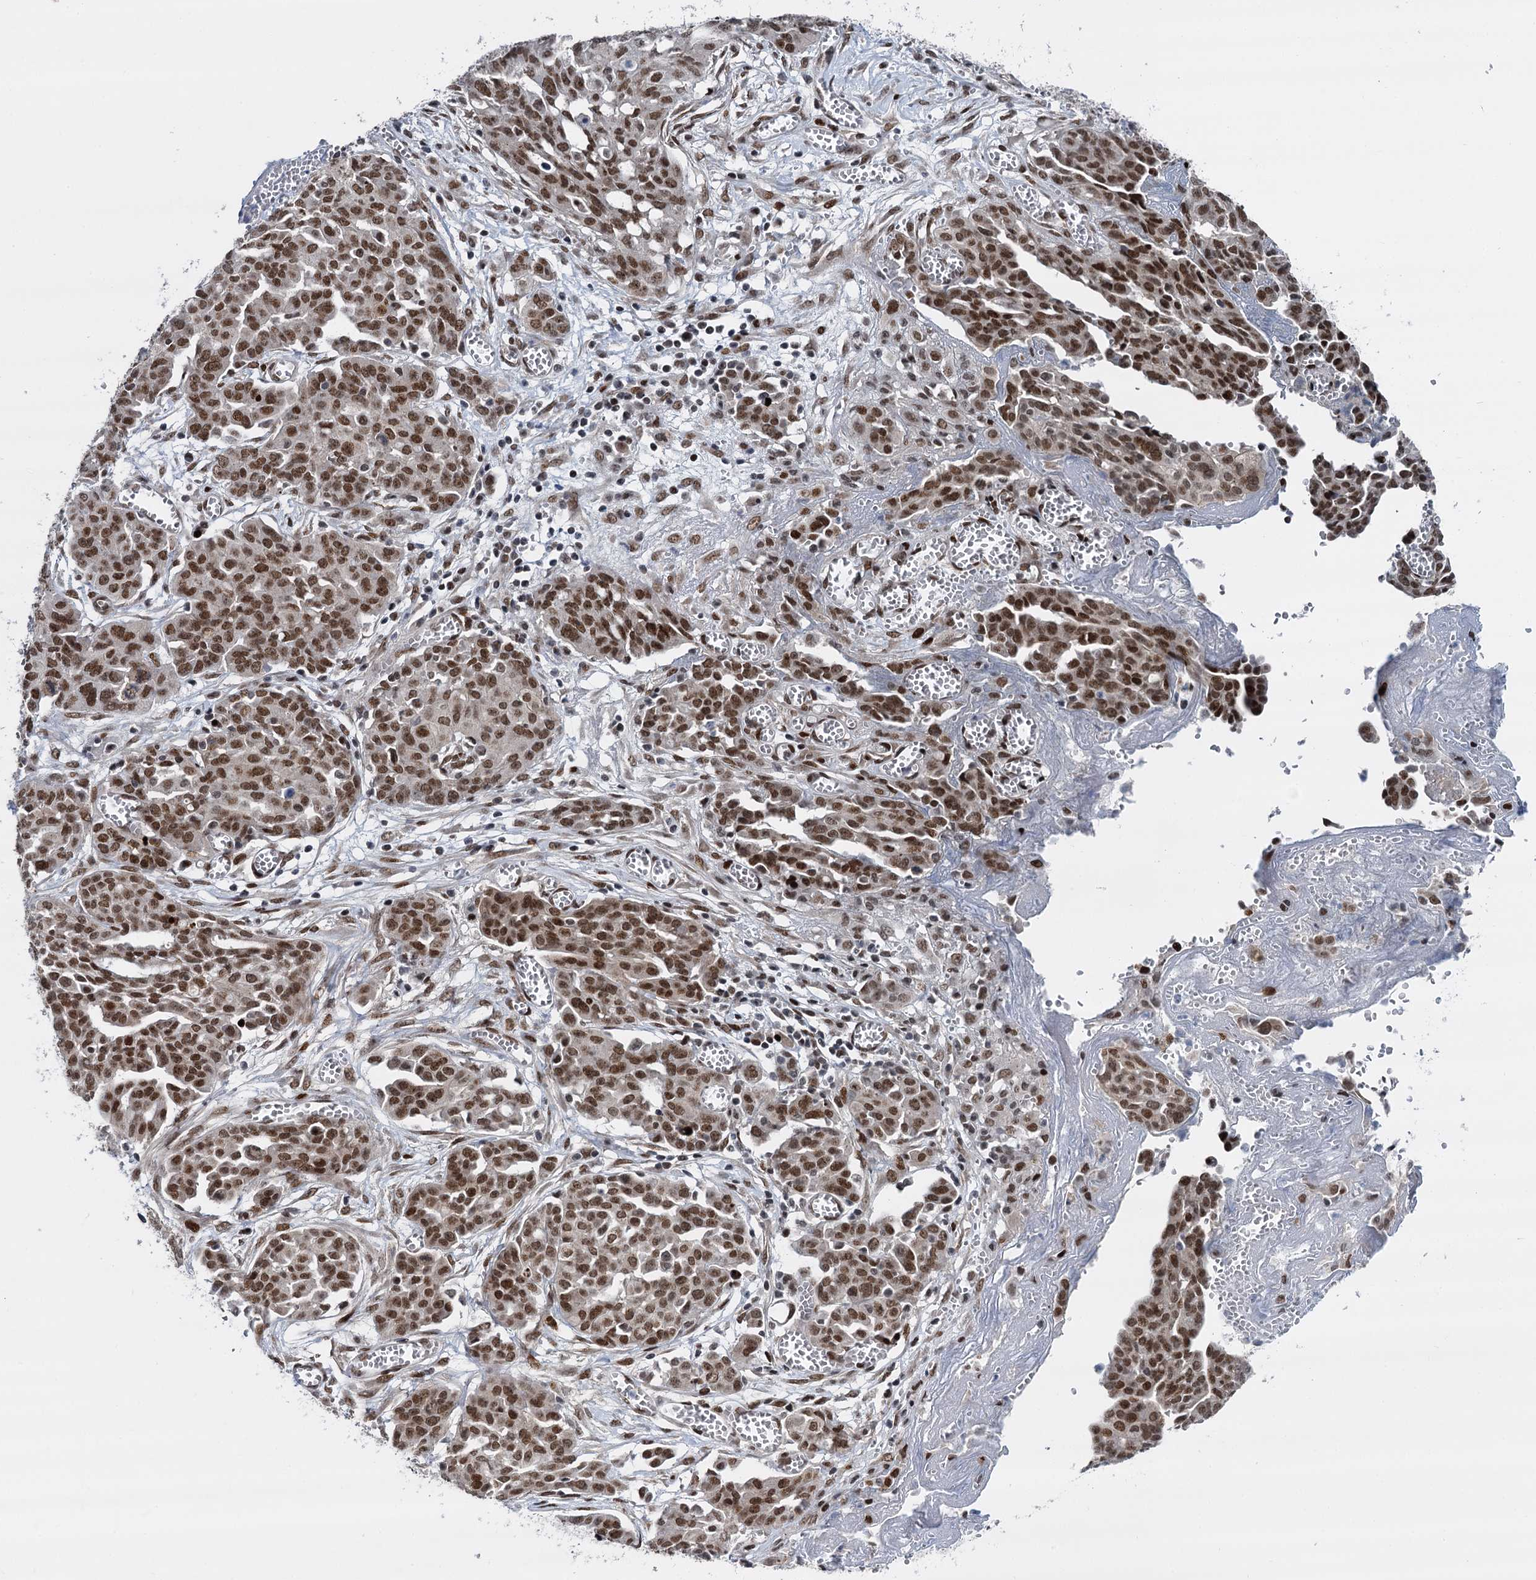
{"staining": {"intensity": "moderate", "quantity": ">75%", "location": "nuclear"}, "tissue": "ovarian cancer", "cell_type": "Tumor cells", "image_type": "cancer", "snomed": [{"axis": "morphology", "description": "Cystadenocarcinoma, serous, NOS"}, {"axis": "topography", "description": "Soft tissue"}, {"axis": "topography", "description": "Ovary"}], "caption": "Human ovarian cancer stained for a protein (brown) displays moderate nuclear positive expression in about >75% of tumor cells.", "gene": "RUFY2", "patient": {"sex": "female", "age": 57}}